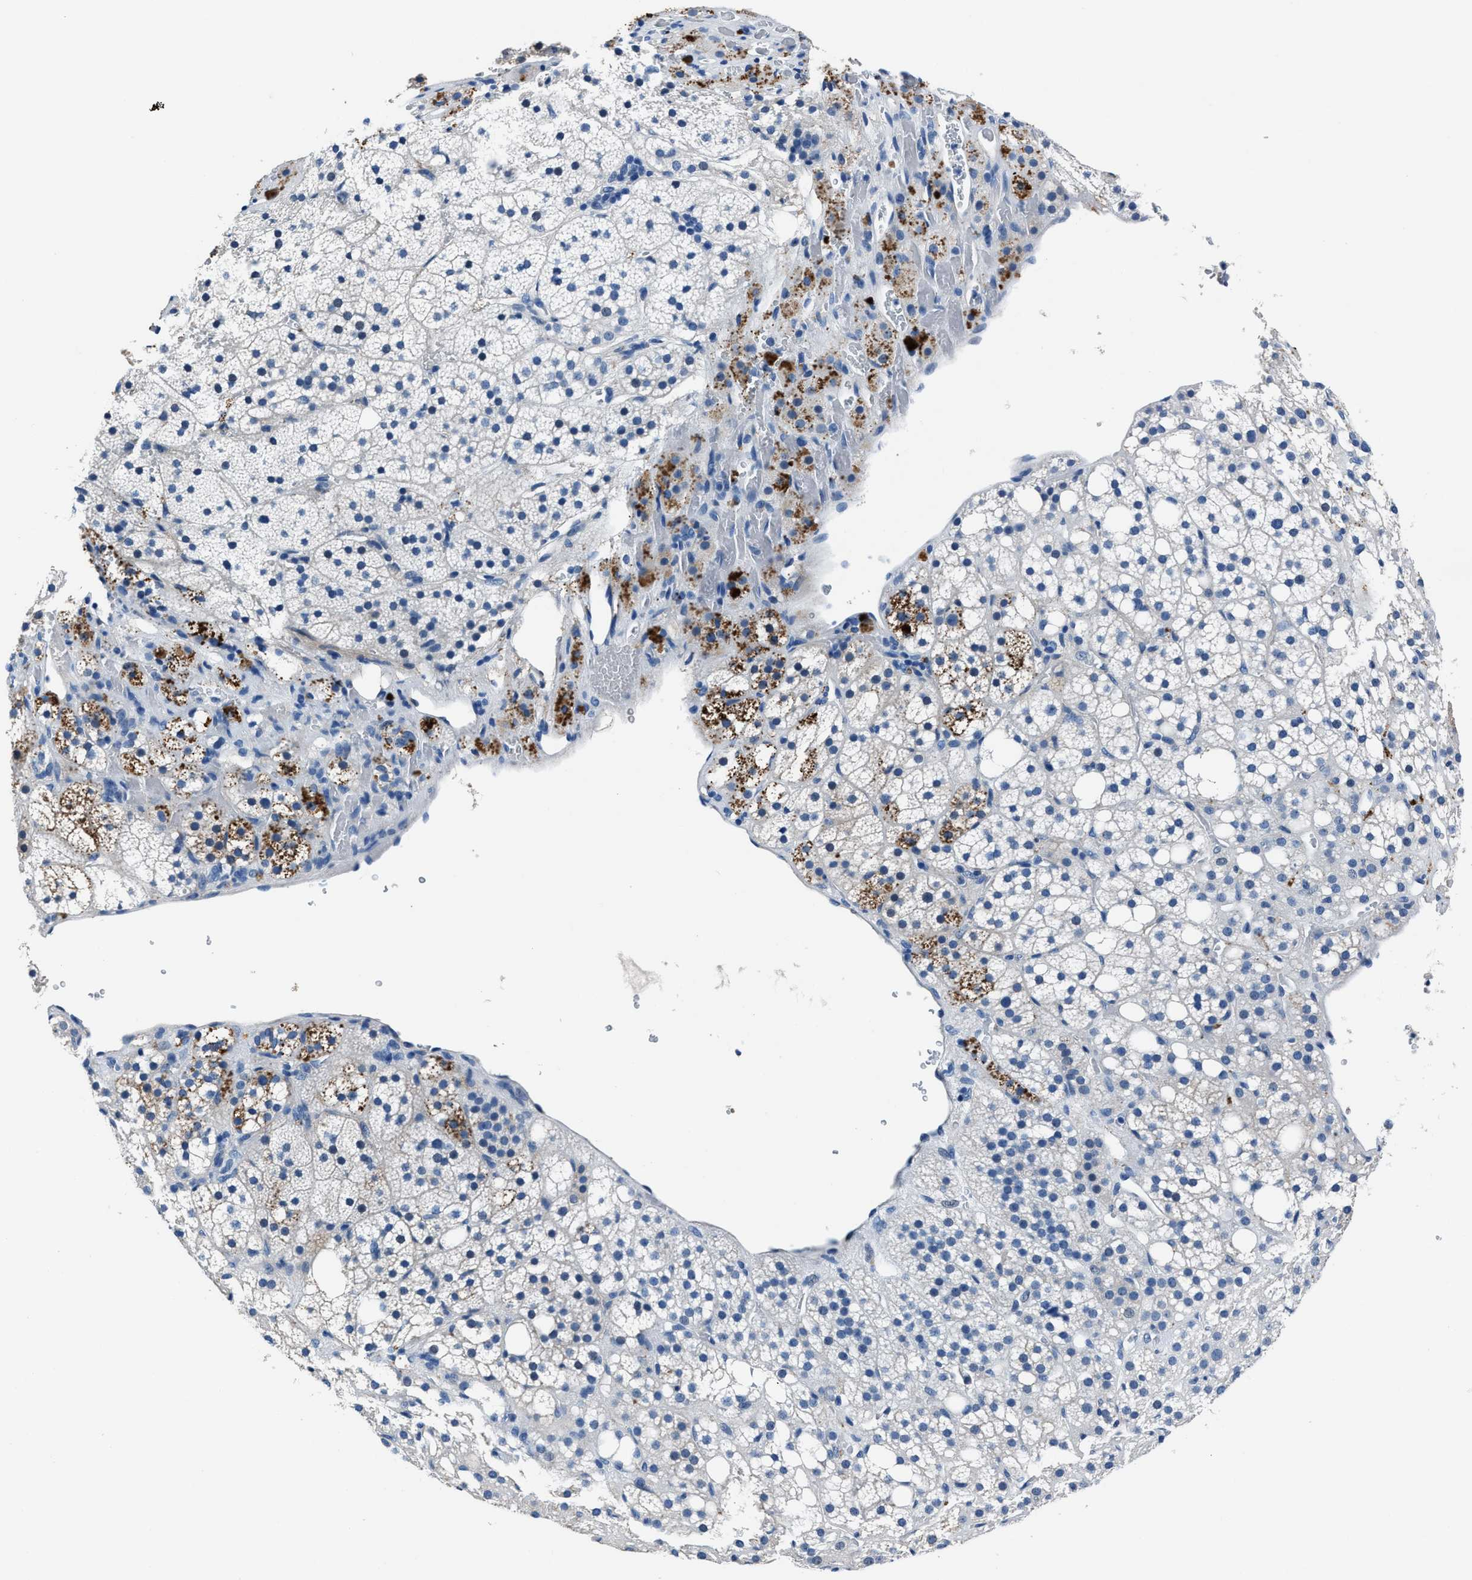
{"staining": {"intensity": "moderate", "quantity": "<25%", "location": "cytoplasmic/membranous"}, "tissue": "adrenal gland", "cell_type": "Glandular cells", "image_type": "normal", "snomed": [{"axis": "morphology", "description": "Normal tissue, NOS"}, {"axis": "topography", "description": "Adrenal gland"}], "caption": "Immunohistochemical staining of normal adrenal gland shows <25% levels of moderate cytoplasmic/membranous protein expression in approximately <25% of glandular cells.", "gene": "NACAD", "patient": {"sex": "female", "age": 59}}